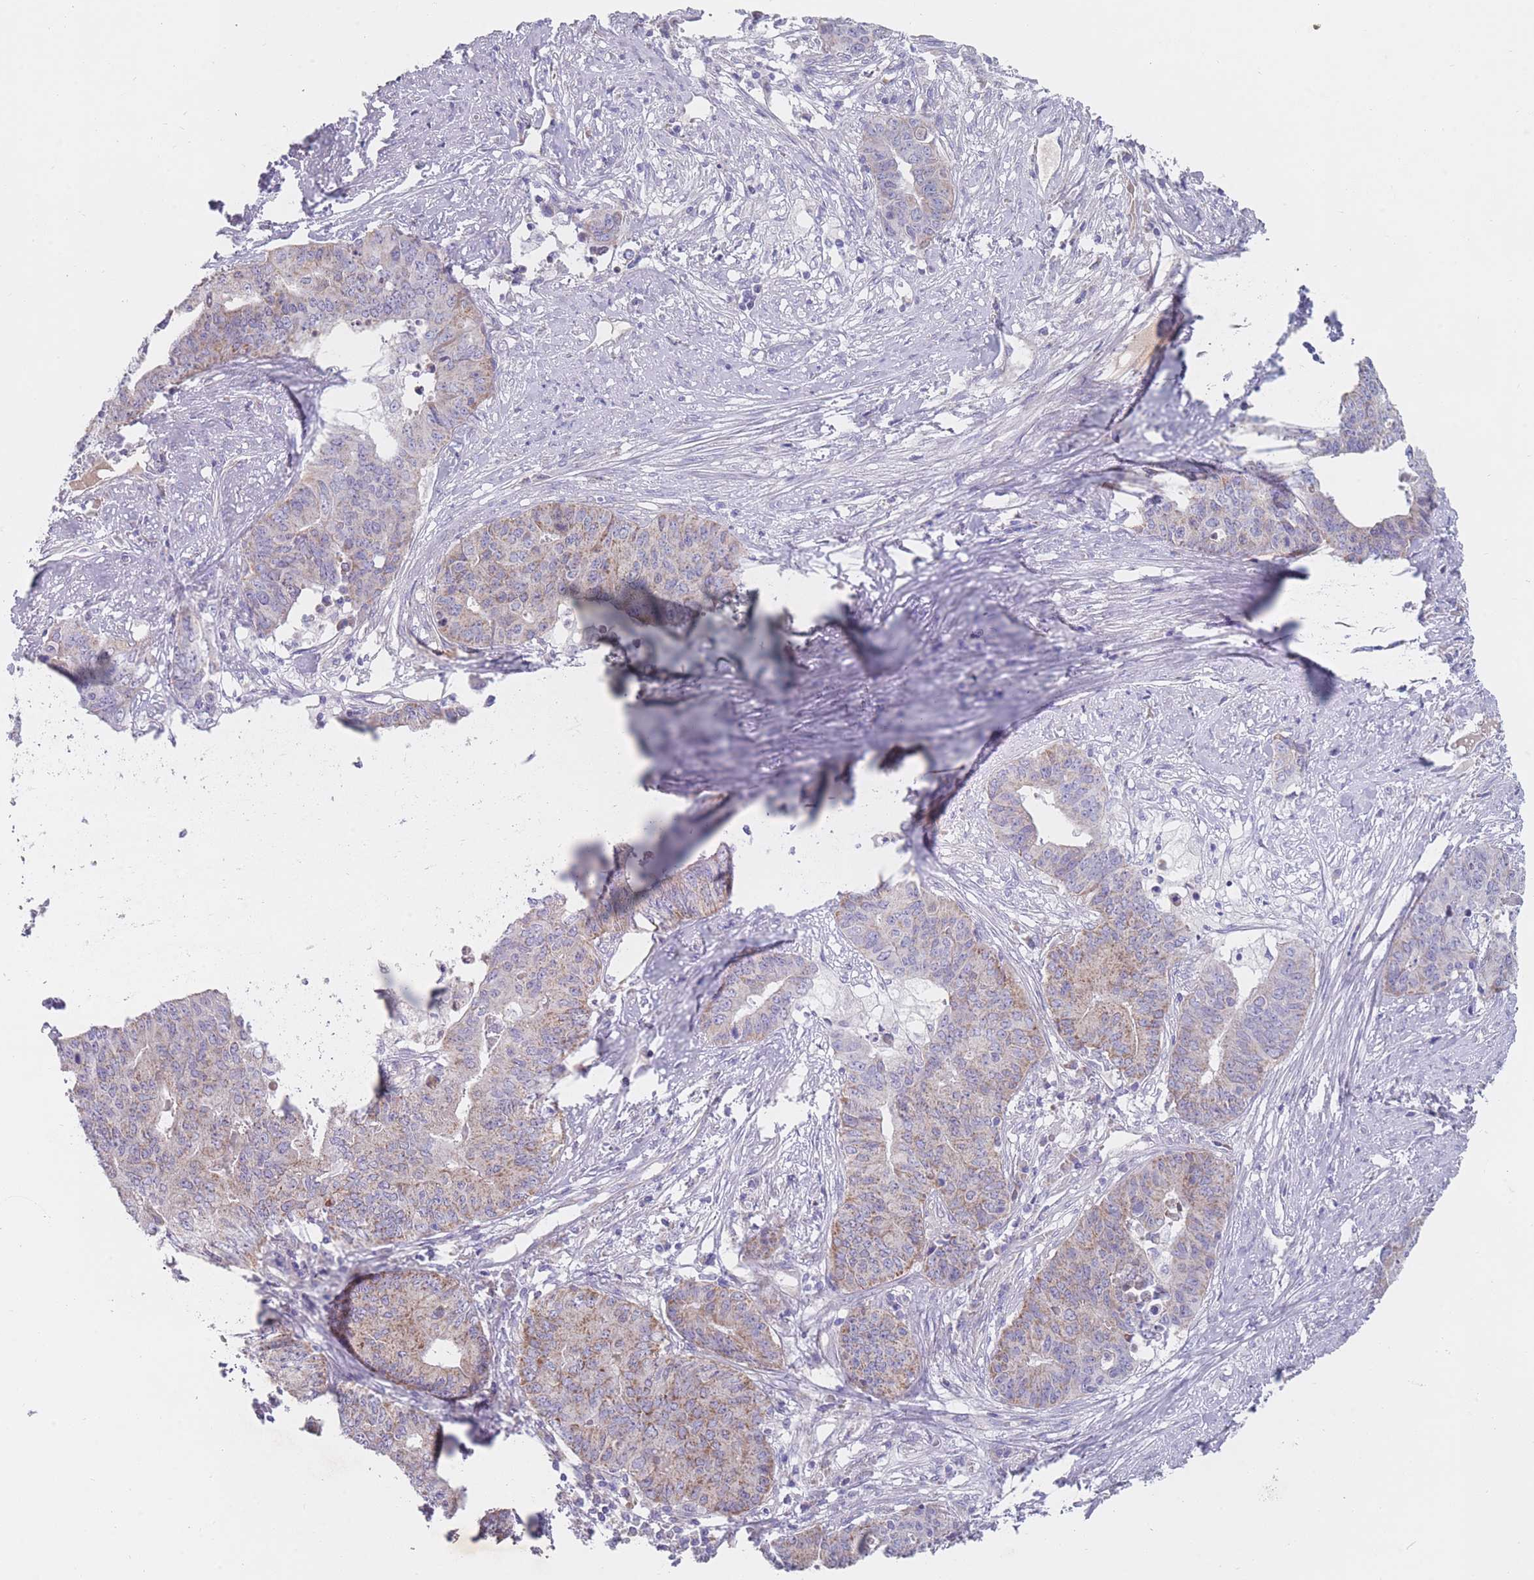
{"staining": {"intensity": "moderate", "quantity": ">75%", "location": "cytoplasmic/membranous"}, "tissue": "endometrial cancer", "cell_type": "Tumor cells", "image_type": "cancer", "snomed": [{"axis": "morphology", "description": "Adenocarcinoma, NOS"}, {"axis": "topography", "description": "Endometrium"}], "caption": "This is a photomicrograph of immunohistochemistry staining of endometrial cancer (adenocarcinoma), which shows moderate expression in the cytoplasmic/membranous of tumor cells.", "gene": "MRPS14", "patient": {"sex": "female", "age": 59}}